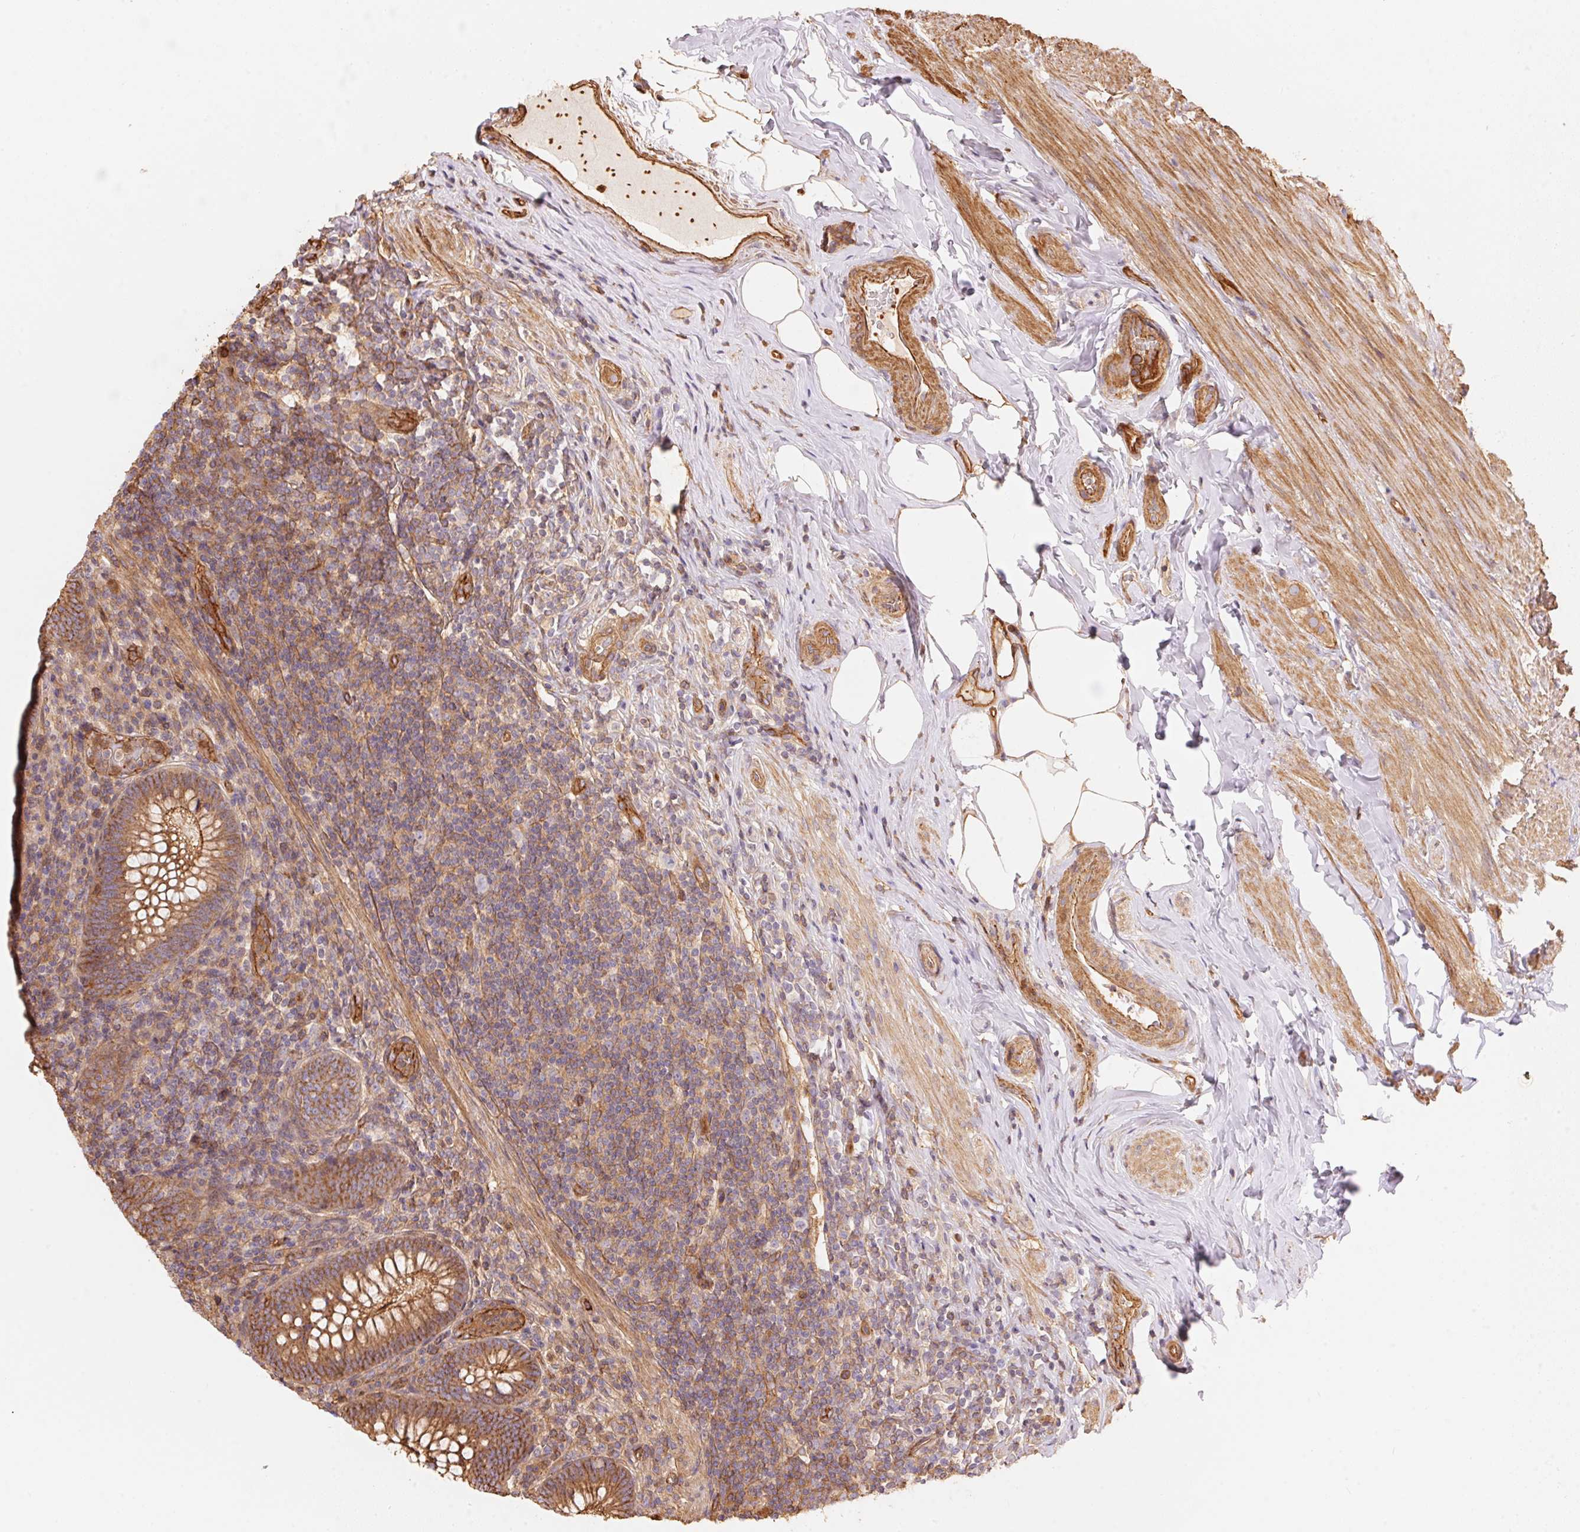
{"staining": {"intensity": "moderate", "quantity": ">75%", "location": "cytoplasmic/membranous"}, "tissue": "appendix", "cell_type": "Glandular cells", "image_type": "normal", "snomed": [{"axis": "morphology", "description": "Normal tissue, NOS"}, {"axis": "topography", "description": "Appendix"}], "caption": "Appendix stained with IHC displays moderate cytoplasmic/membranous expression in approximately >75% of glandular cells.", "gene": "FRAS1", "patient": {"sex": "male", "age": 47}}